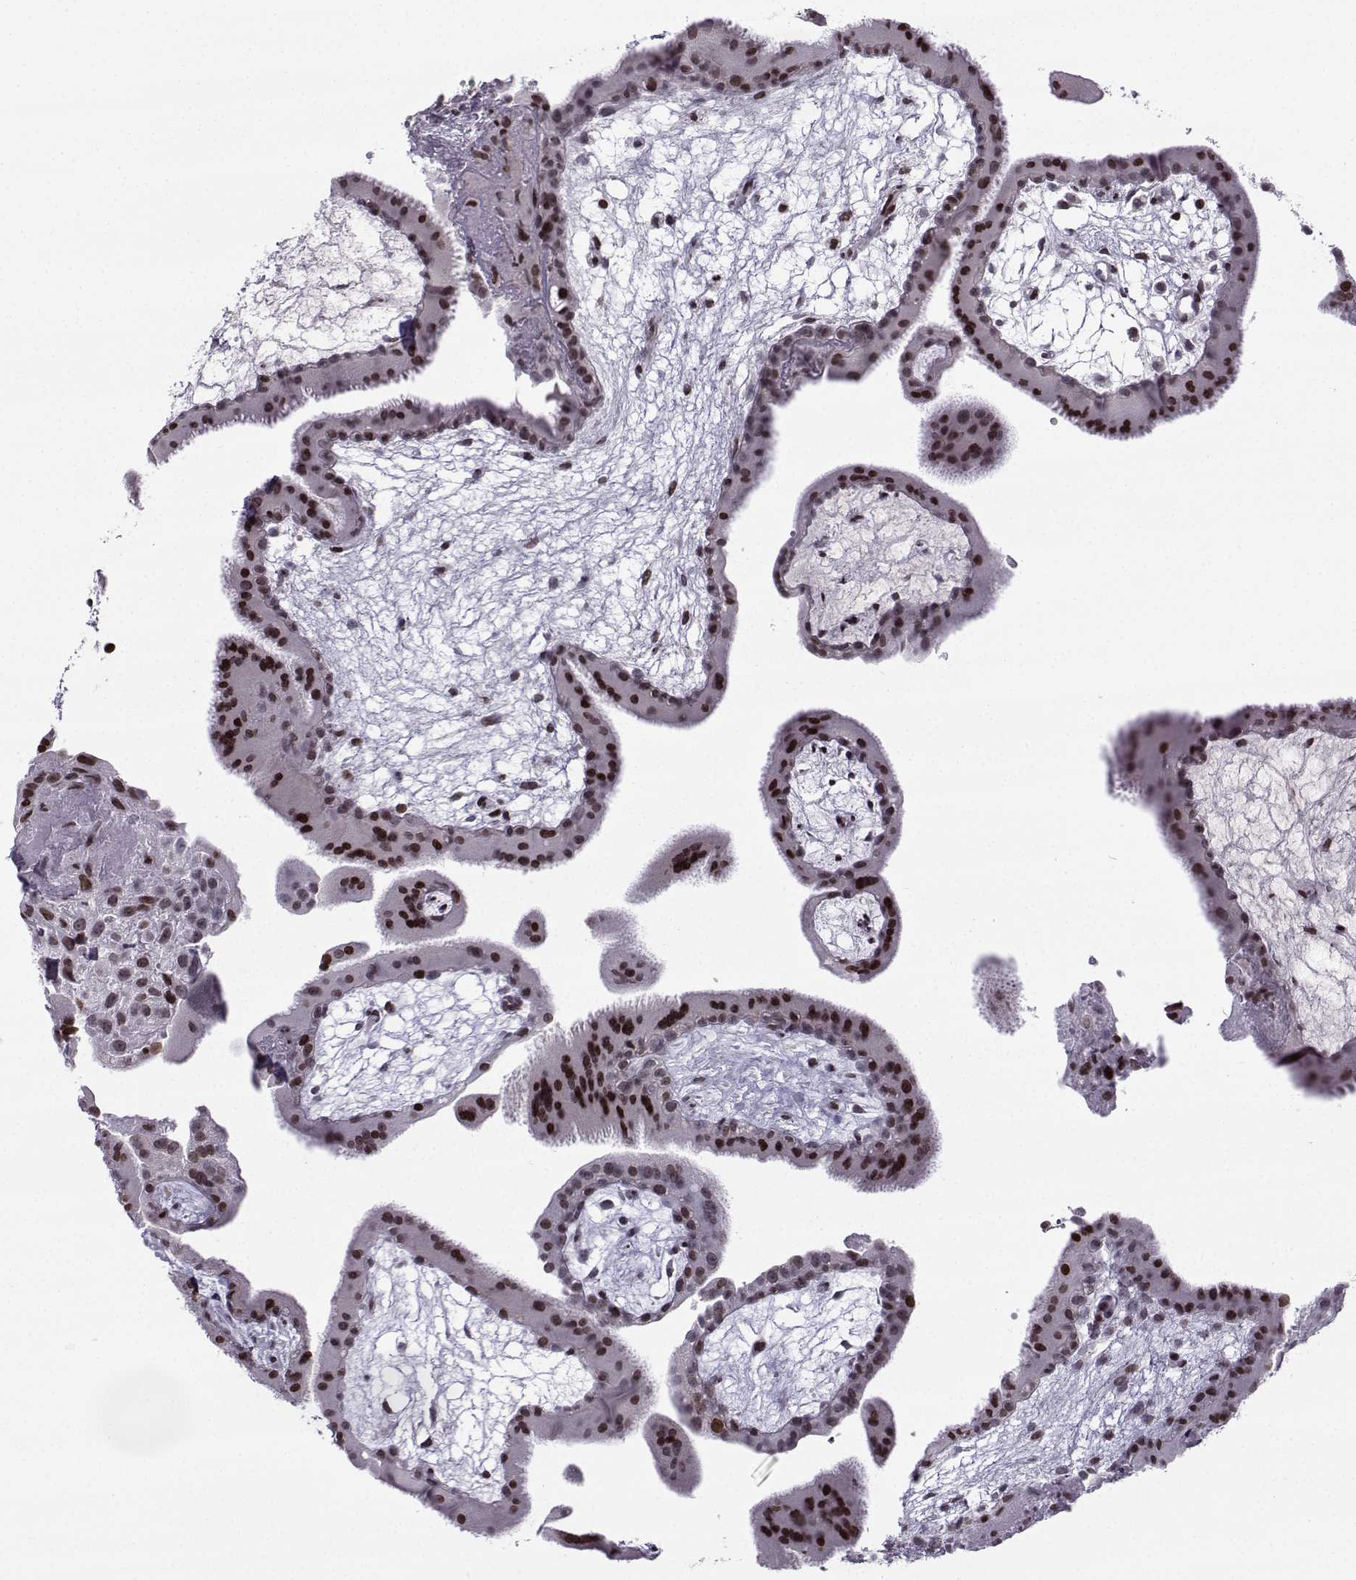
{"staining": {"intensity": "strong", "quantity": "<25%", "location": "nuclear"}, "tissue": "placenta", "cell_type": "Decidual cells", "image_type": "normal", "snomed": [{"axis": "morphology", "description": "Normal tissue, NOS"}, {"axis": "topography", "description": "Placenta"}], "caption": "Protein expression analysis of normal placenta reveals strong nuclear positivity in approximately <25% of decidual cells. (DAB (3,3'-diaminobenzidine) IHC, brown staining for protein, blue staining for nuclei).", "gene": "ZNF19", "patient": {"sex": "female", "age": 19}}